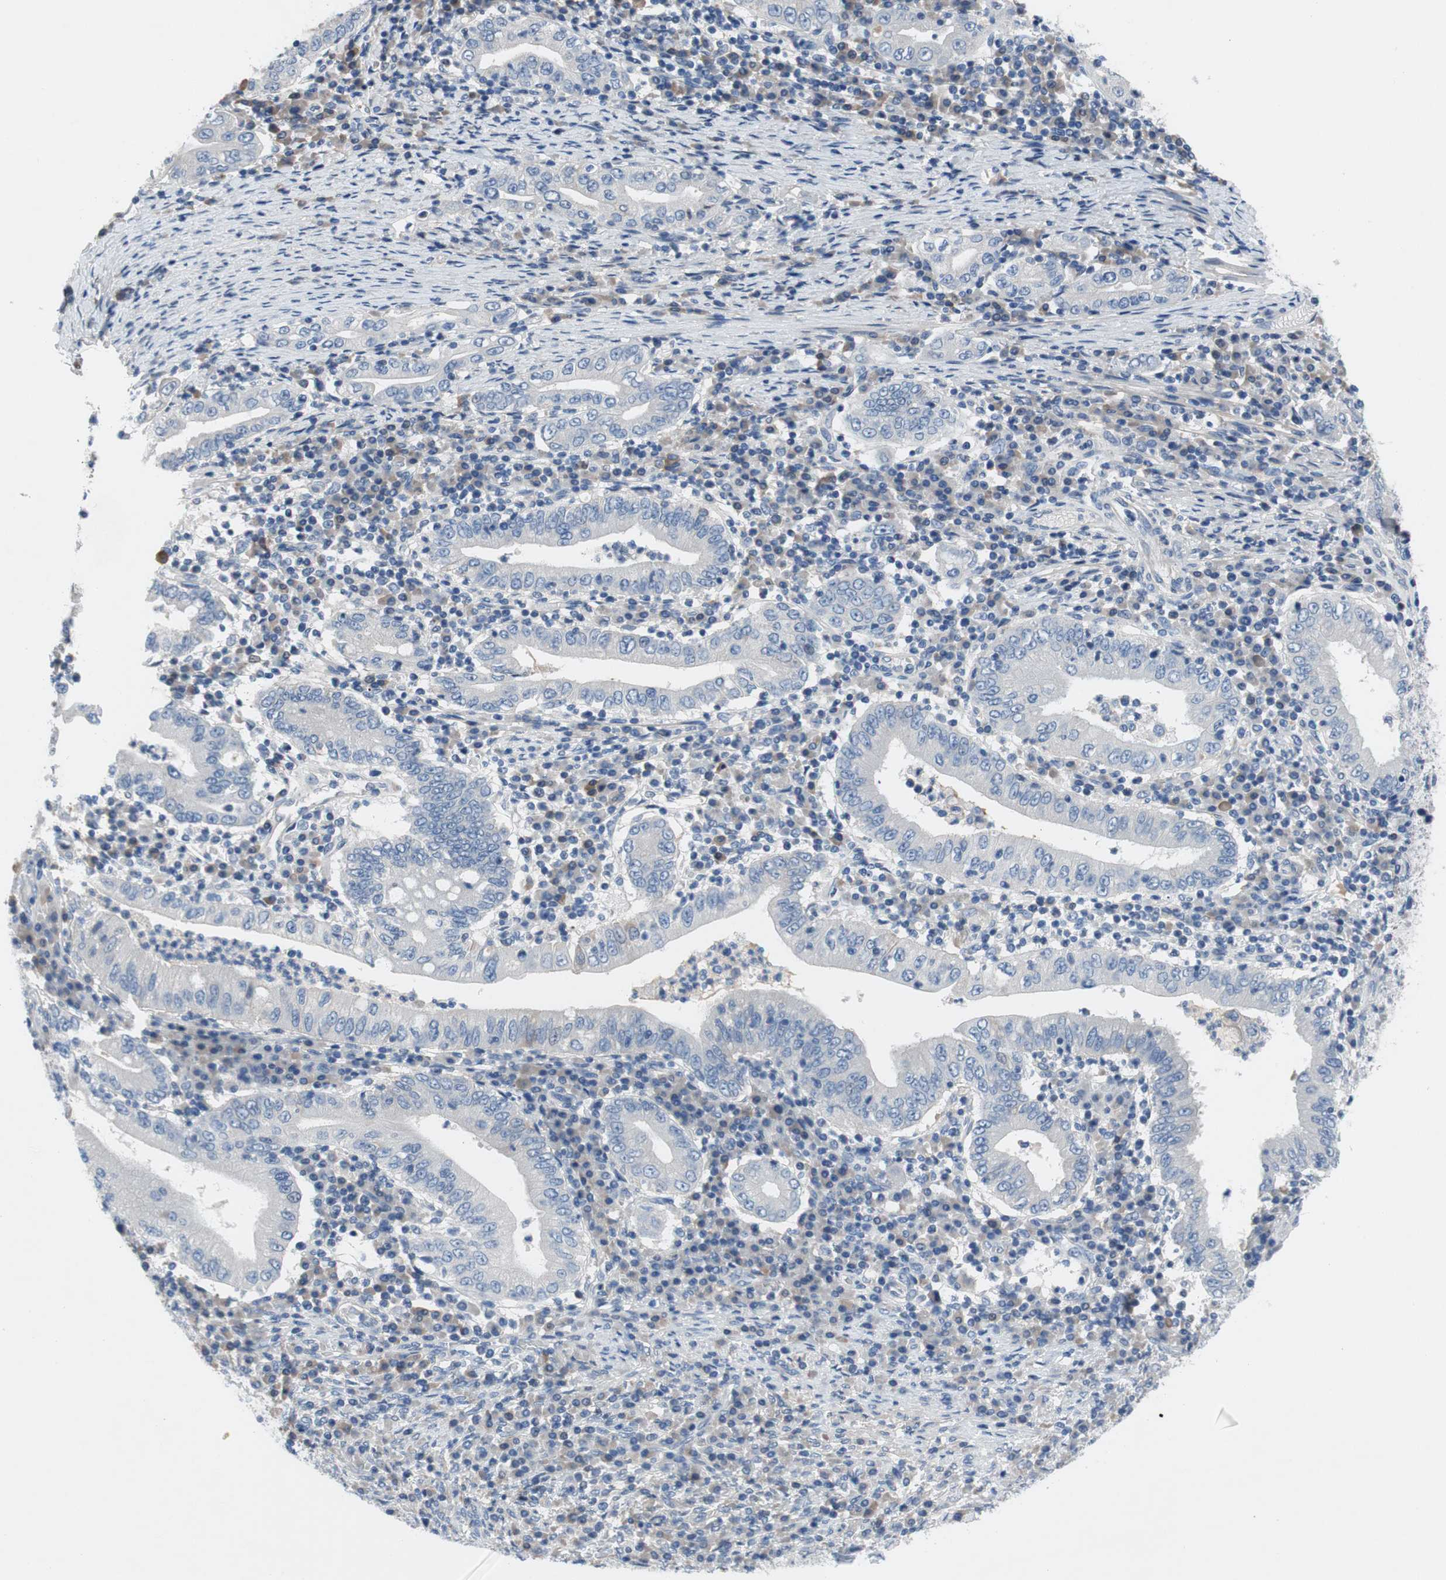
{"staining": {"intensity": "negative", "quantity": "none", "location": "none"}, "tissue": "stomach cancer", "cell_type": "Tumor cells", "image_type": "cancer", "snomed": [{"axis": "morphology", "description": "Normal tissue, NOS"}, {"axis": "morphology", "description": "Adenocarcinoma, NOS"}, {"axis": "topography", "description": "Esophagus"}, {"axis": "topography", "description": "Stomach, upper"}, {"axis": "topography", "description": "Peripheral nerve tissue"}], "caption": "This is an immunohistochemistry (IHC) histopathology image of human stomach cancer. There is no staining in tumor cells.", "gene": "TACR3", "patient": {"sex": "male", "age": 62}}